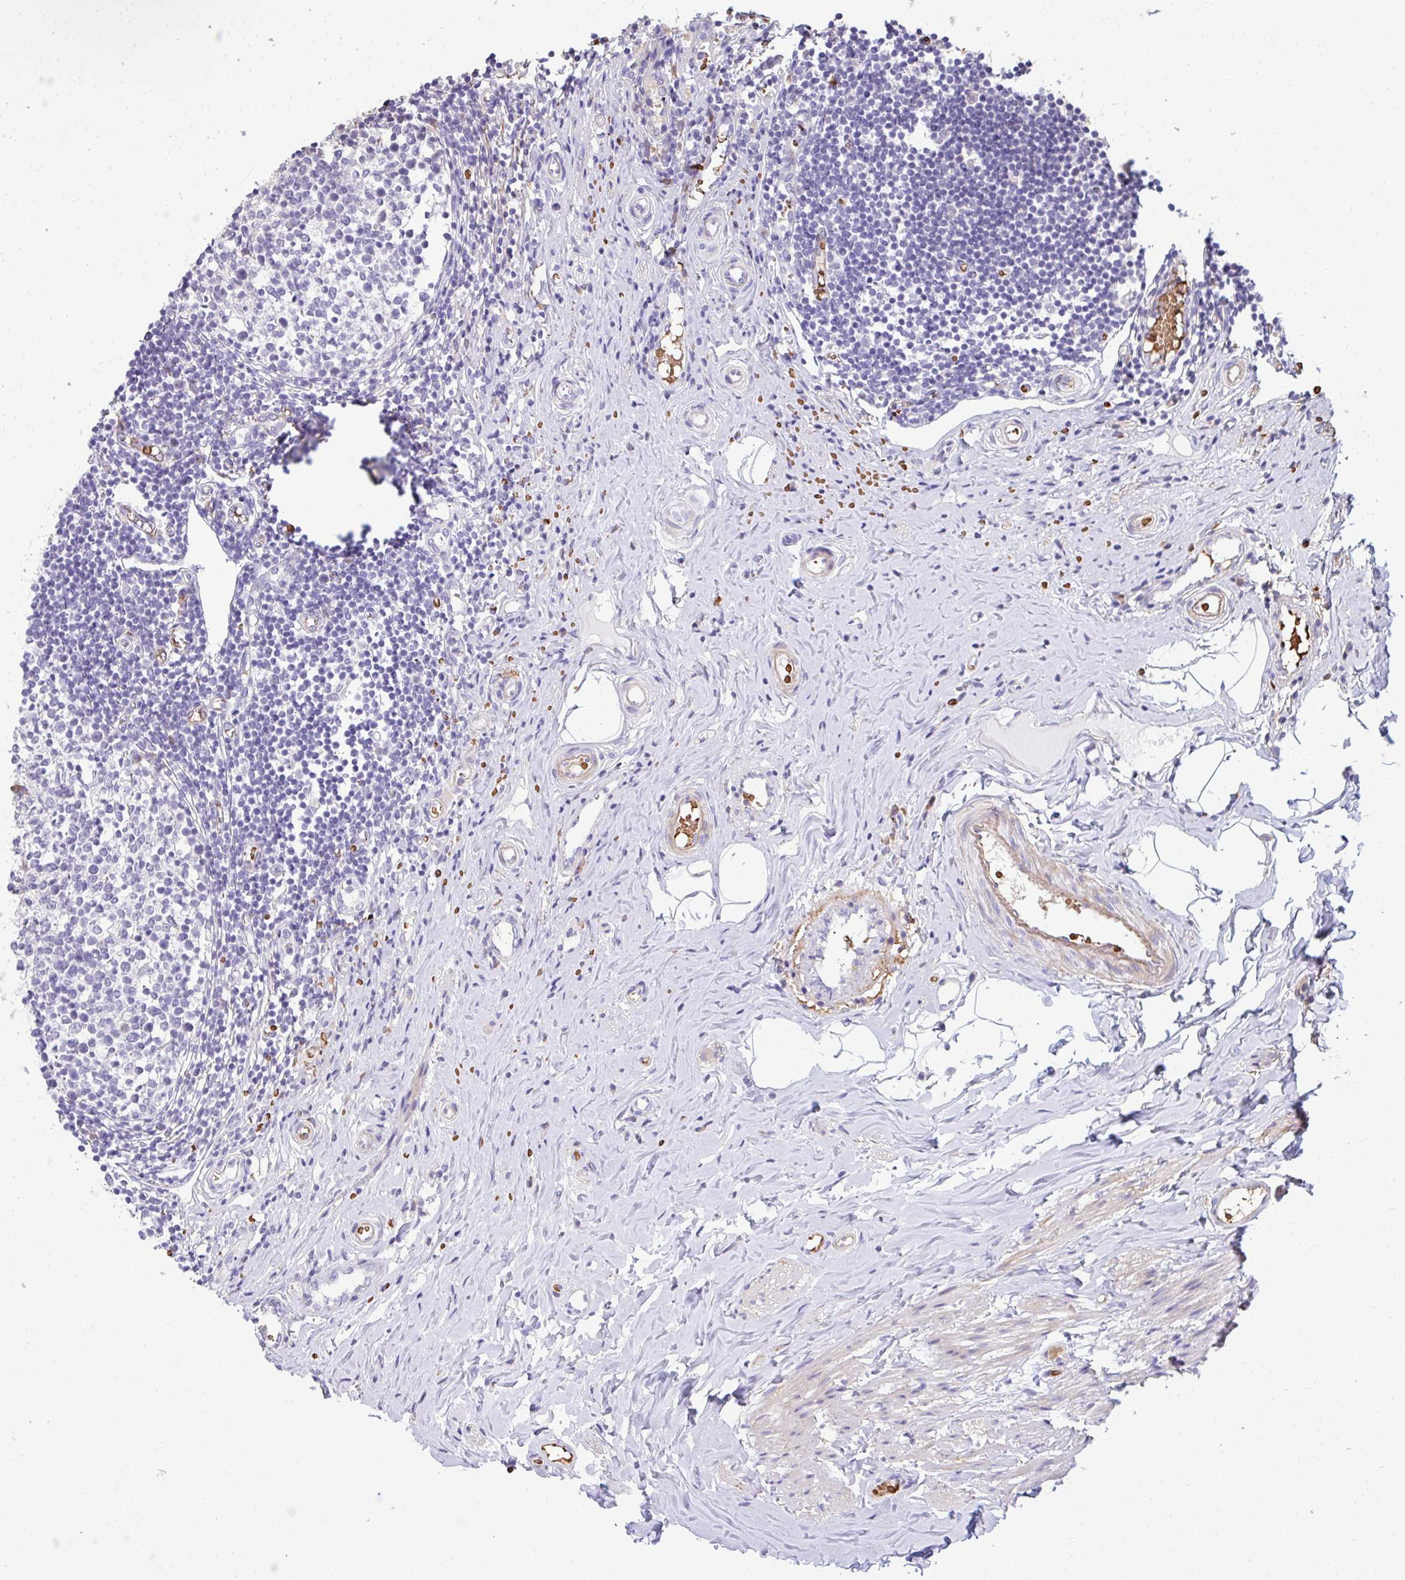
{"staining": {"intensity": "negative", "quantity": "none", "location": "none"}, "tissue": "appendix", "cell_type": "Glandular cells", "image_type": "normal", "snomed": [{"axis": "morphology", "description": "Normal tissue, NOS"}, {"axis": "topography", "description": "Appendix"}], "caption": "Glandular cells show no significant protein positivity in benign appendix. The staining was performed using DAB to visualize the protein expression in brown, while the nuclei were stained in blue with hematoxylin (Magnification: 20x).", "gene": "FIBCD1", "patient": {"sex": "female", "age": 17}}